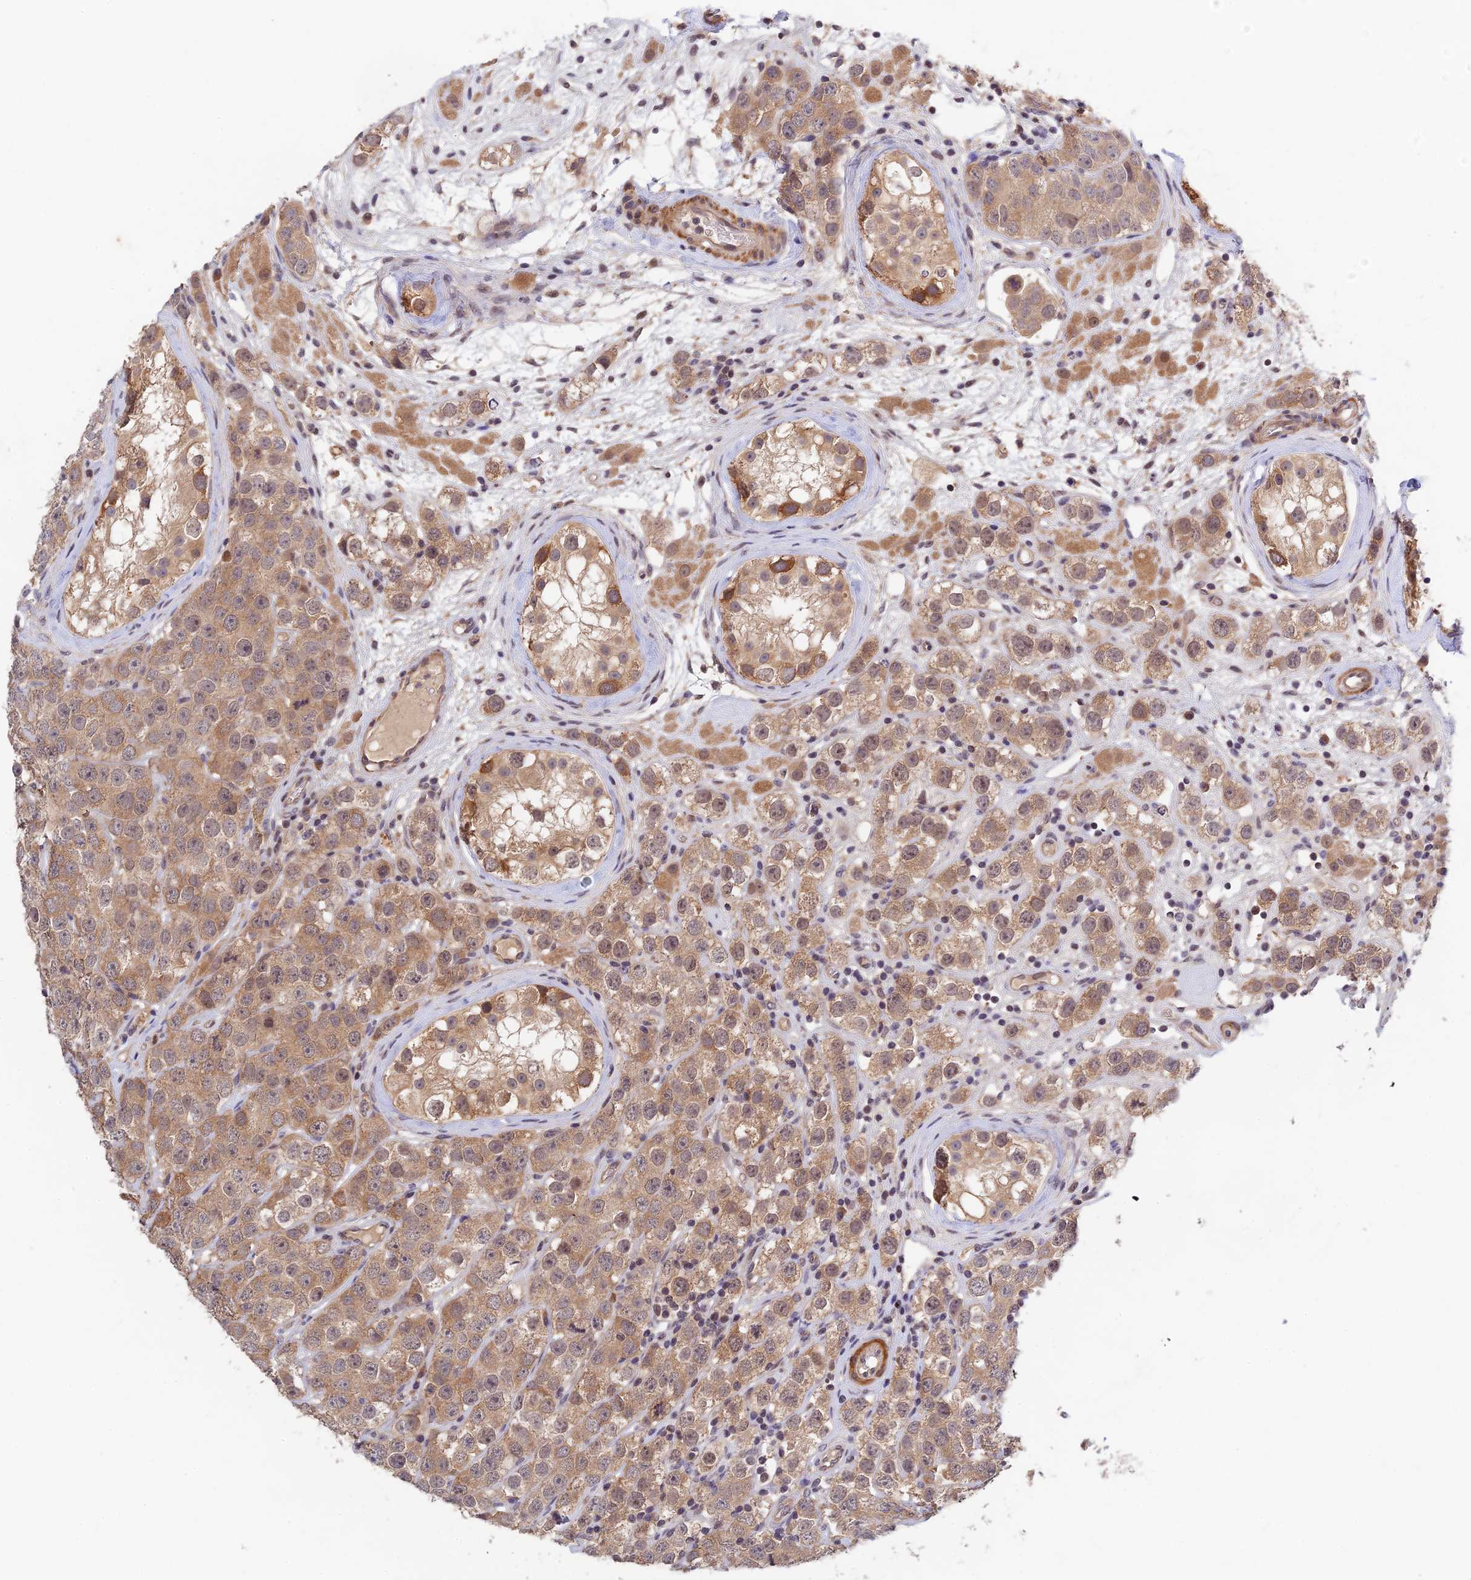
{"staining": {"intensity": "moderate", "quantity": ">75%", "location": "cytoplasmic/membranous"}, "tissue": "testis cancer", "cell_type": "Tumor cells", "image_type": "cancer", "snomed": [{"axis": "morphology", "description": "Seminoma, NOS"}, {"axis": "topography", "description": "Testis"}], "caption": "A brown stain labels moderate cytoplasmic/membranous staining of a protein in testis cancer (seminoma) tumor cells. The staining was performed using DAB, with brown indicating positive protein expression. Nuclei are stained blue with hematoxylin.", "gene": "CWH43", "patient": {"sex": "male", "age": 28}}